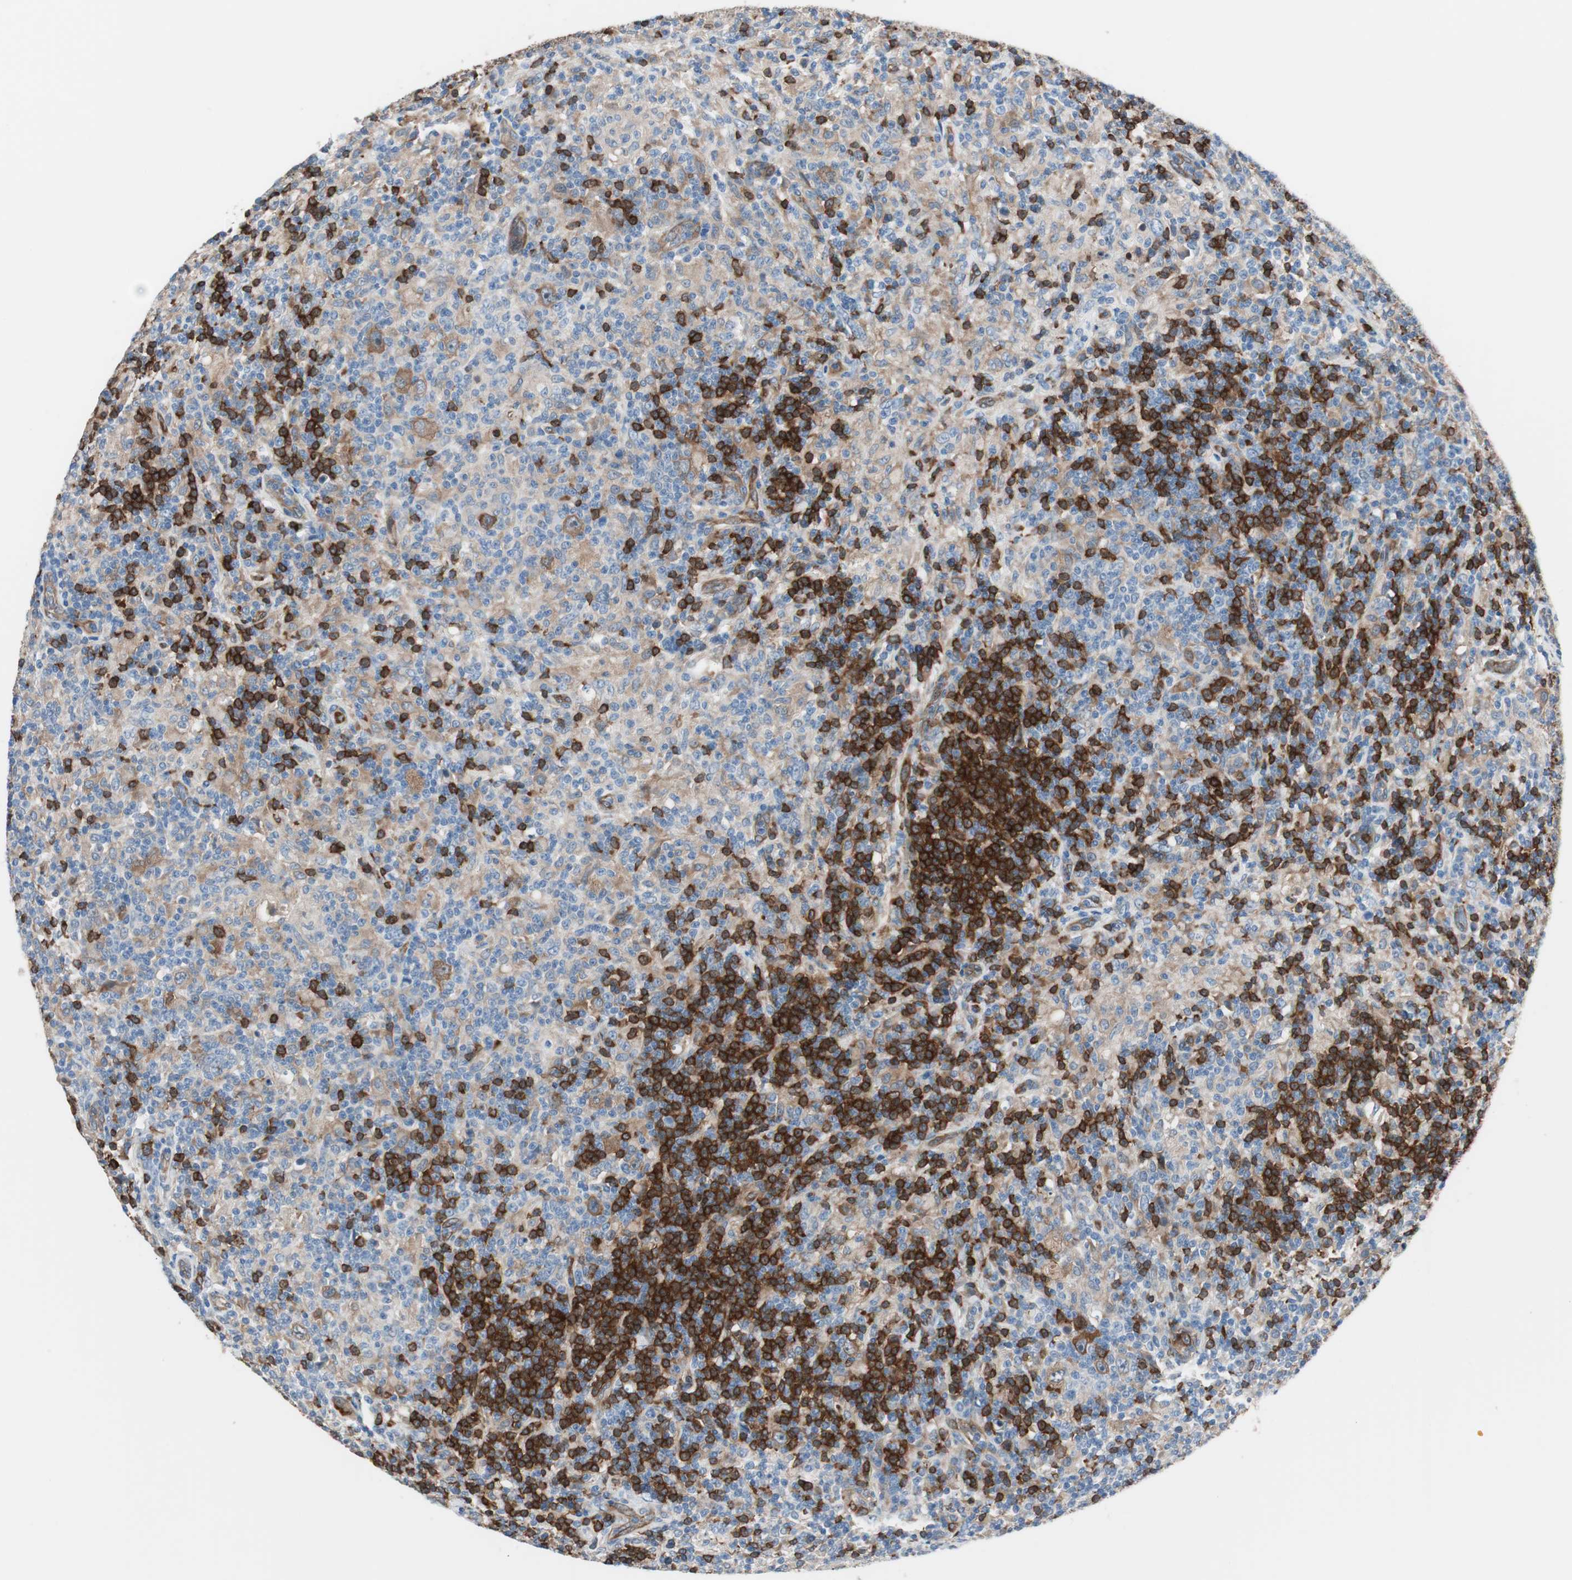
{"staining": {"intensity": "moderate", "quantity": "25%-75%", "location": "cytoplasmic/membranous"}, "tissue": "lymphoma", "cell_type": "Tumor cells", "image_type": "cancer", "snomed": [{"axis": "morphology", "description": "Hodgkin's disease, NOS"}, {"axis": "topography", "description": "Lymph node"}], "caption": "Lymphoma stained with a brown dye displays moderate cytoplasmic/membranous positive staining in about 25%-75% of tumor cells.", "gene": "SWAP70", "patient": {"sex": "male", "age": 70}}